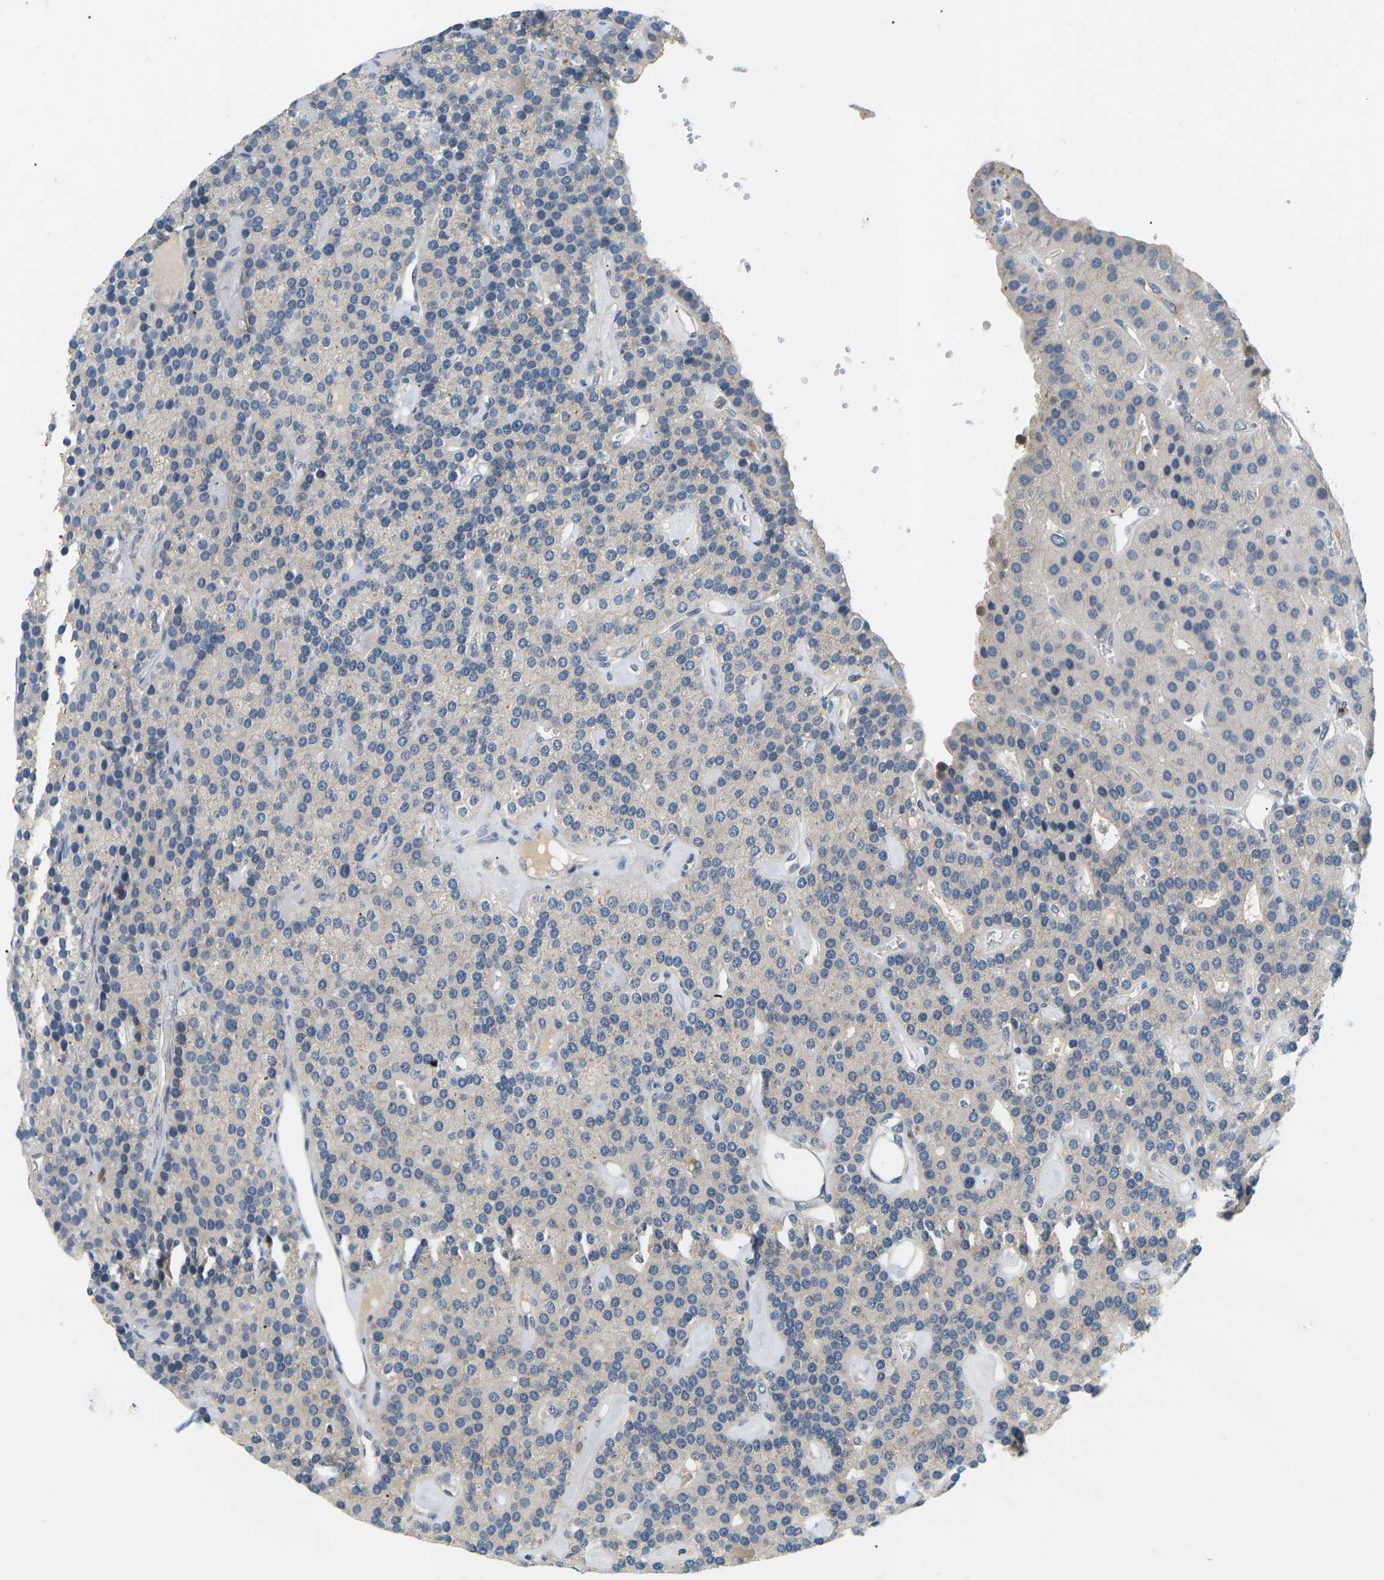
{"staining": {"intensity": "weak", "quantity": "<25%", "location": "cytoplasmic/membranous"}, "tissue": "parathyroid gland", "cell_type": "Glandular cells", "image_type": "normal", "snomed": [{"axis": "morphology", "description": "Normal tissue, NOS"}, {"axis": "morphology", "description": "Adenoma, NOS"}, {"axis": "topography", "description": "Parathyroid gland"}], "caption": "Immunohistochemical staining of normal human parathyroid gland reveals no significant positivity in glandular cells. (DAB immunohistochemistry, high magnification).", "gene": "EVA1C", "patient": {"sex": "female", "age": 86}}